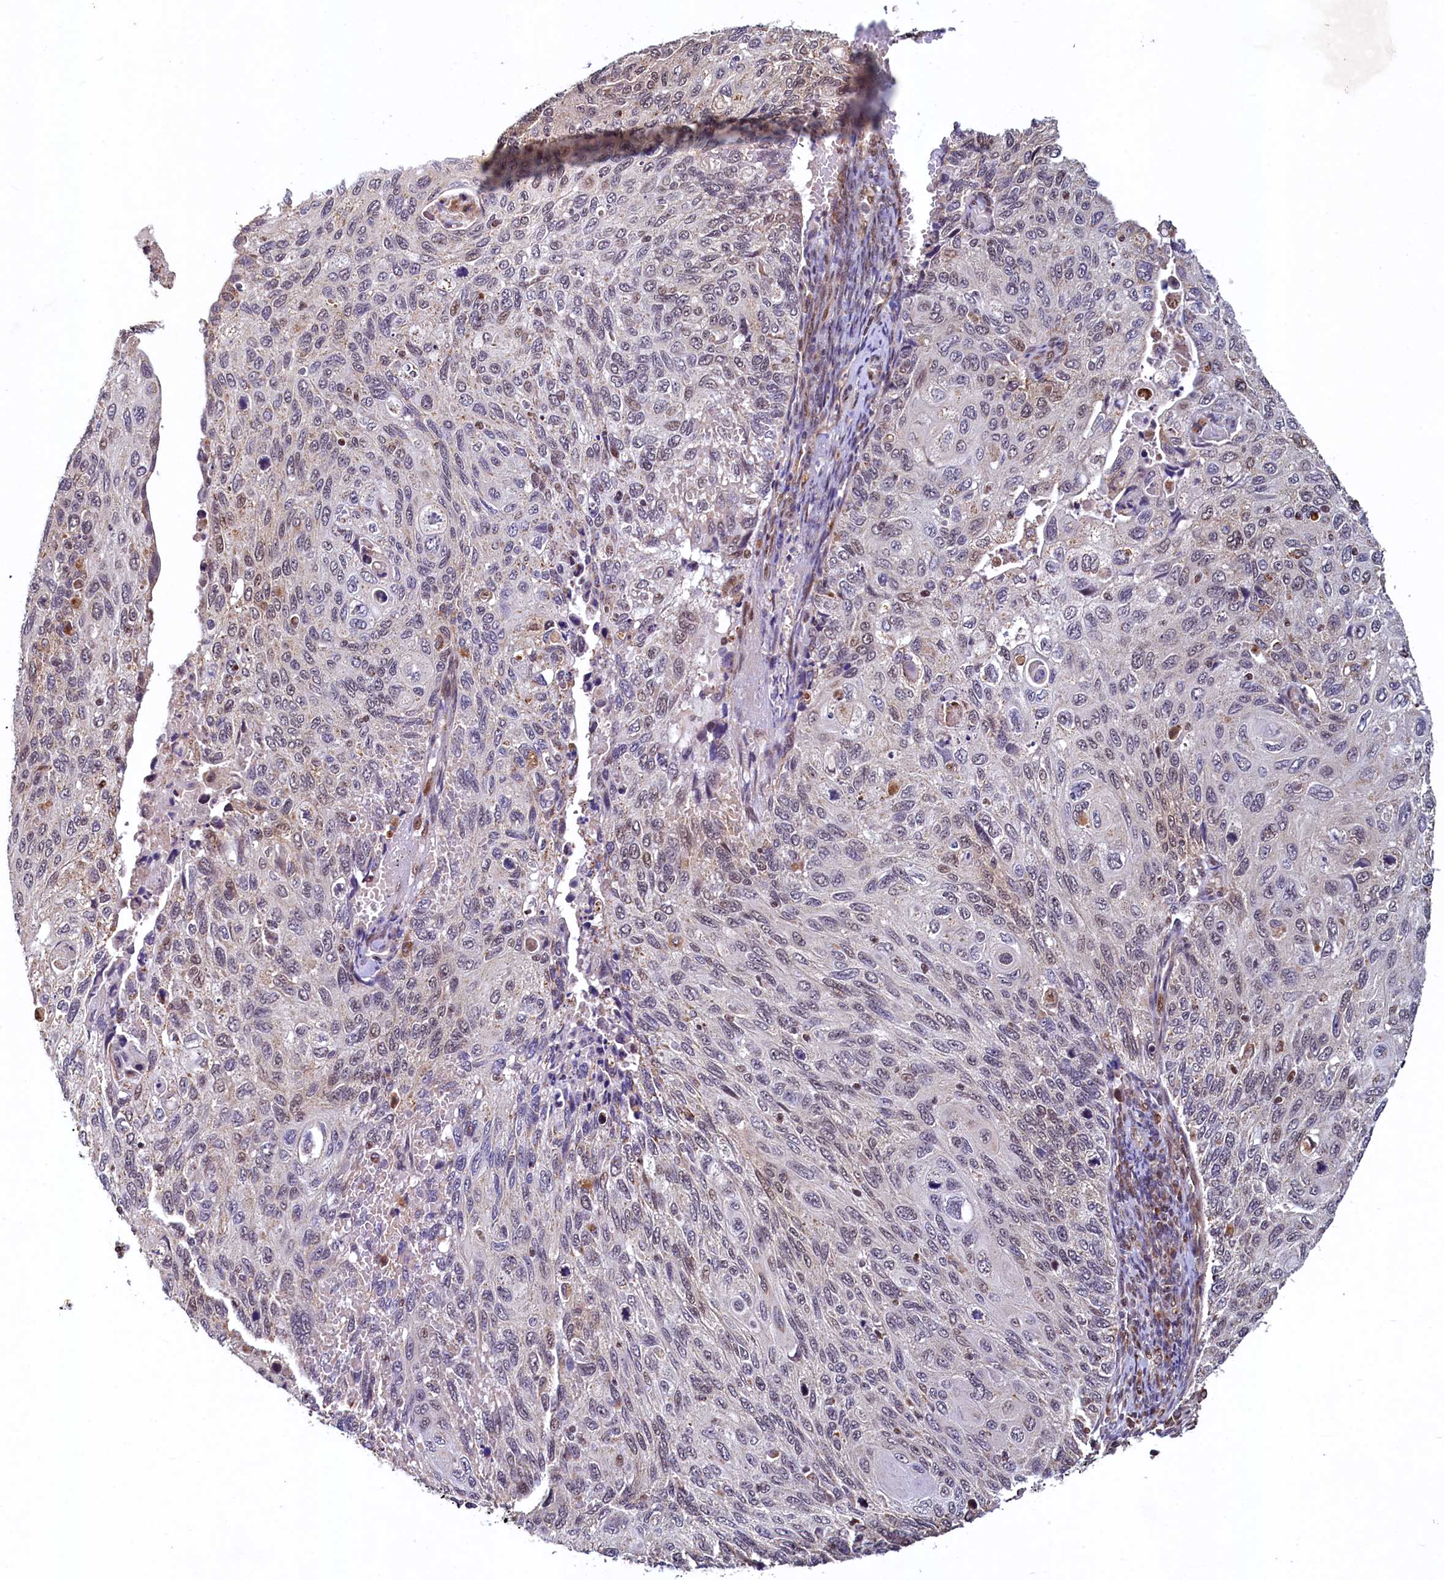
{"staining": {"intensity": "weak", "quantity": "25%-75%", "location": "nuclear"}, "tissue": "cervical cancer", "cell_type": "Tumor cells", "image_type": "cancer", "snomed": [{"axis": "morphology", "description": "Squamous cell carcinoma, NOS"}, {"axis": "topography", "description": "Cervix"}], "caption": "Cervical cancer tissue exhibits weak nuclear positivity in about 25%-75% of tumor cells, visualized by immunohistochemistry.", "gene": "ZNF577", "patient": {"sex": "female", "age": 70}}